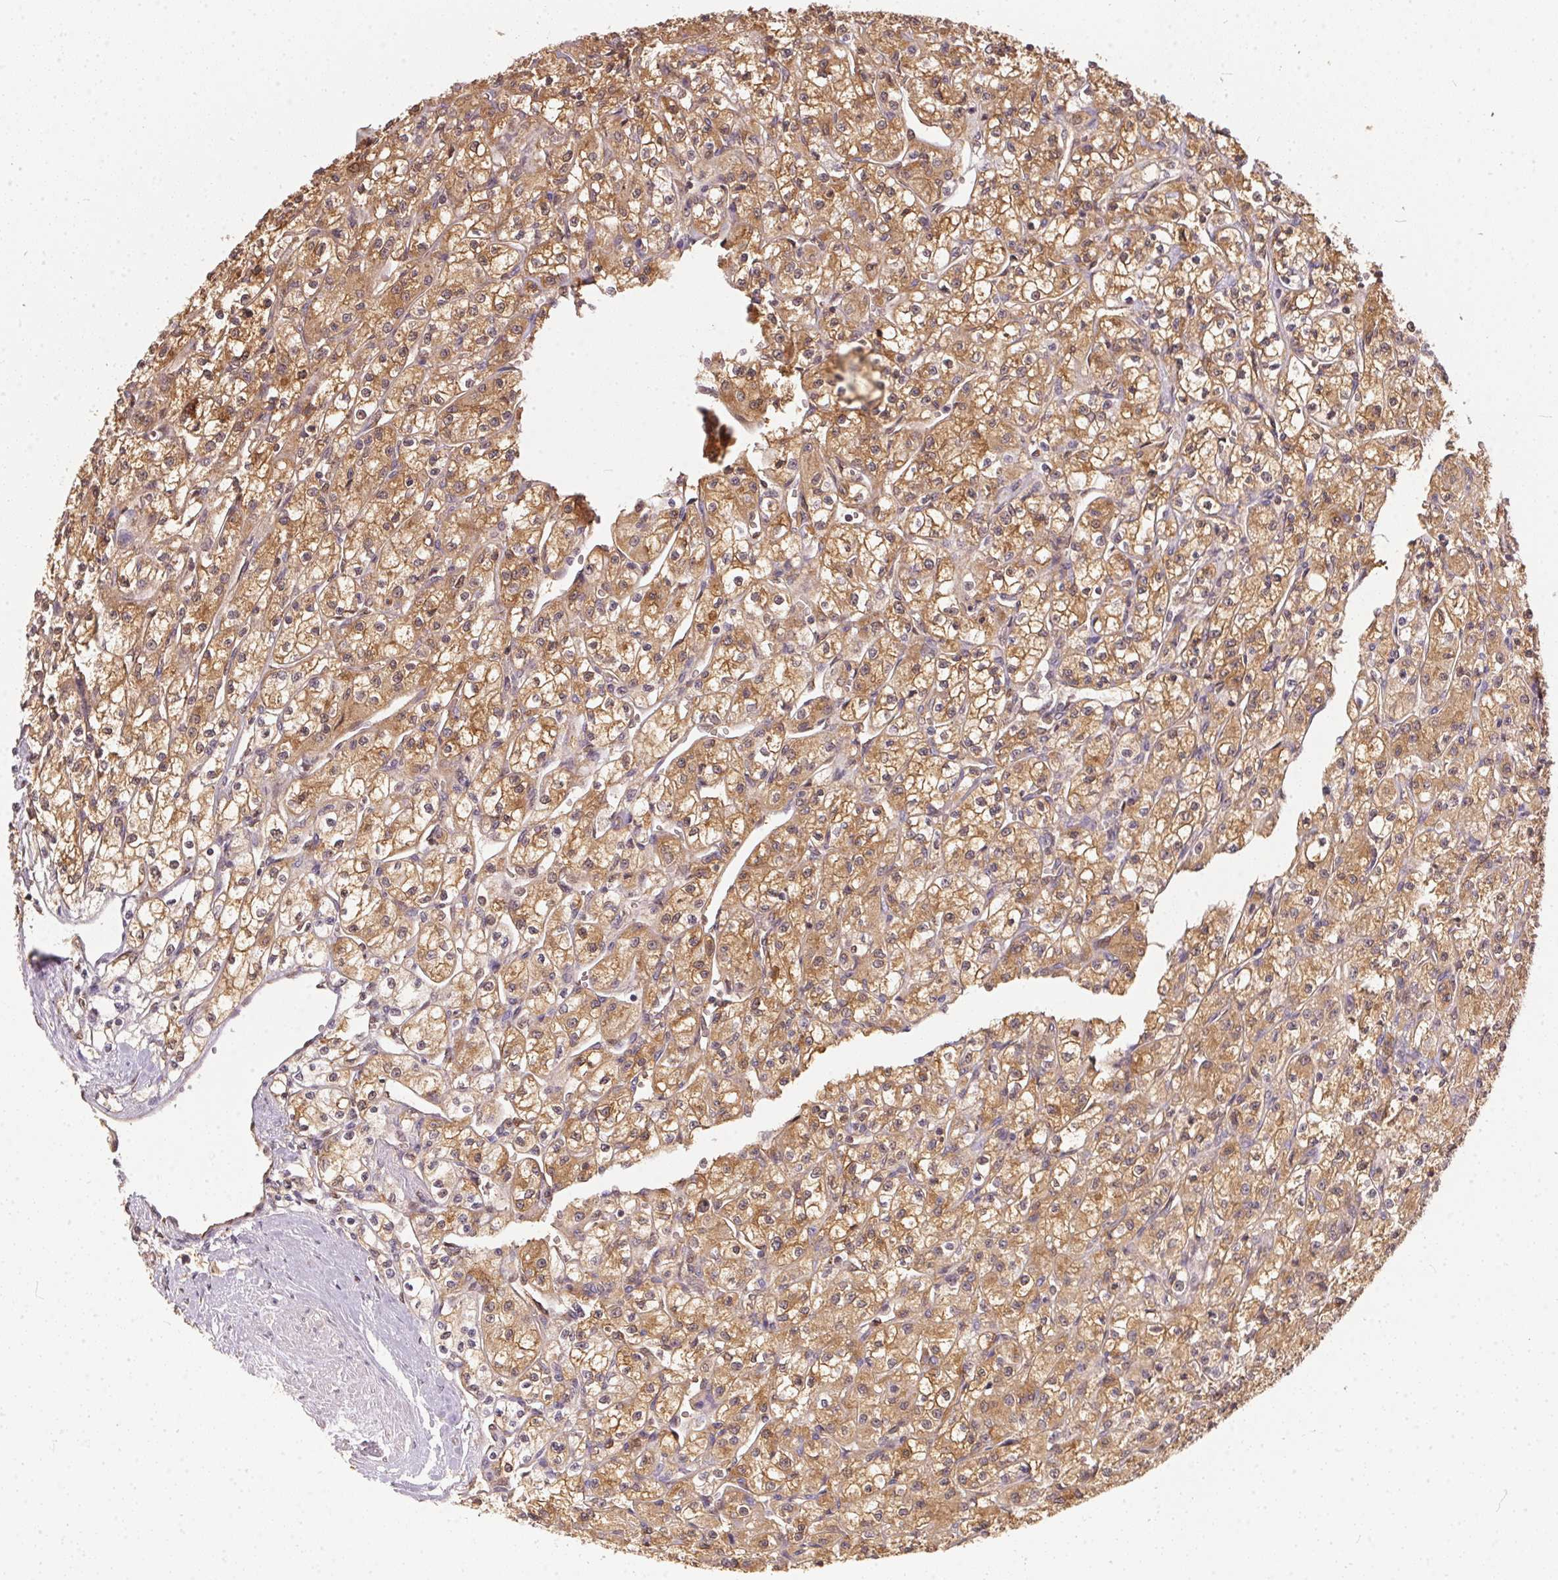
{"staining": {"intensity": "moderate", "quantity": ">75%", "location": "cytoplasmic/membranous"}, "tissue": "renal cancer", "cell_type": "Tumor cells", "image_type": "cancer", "snomed": [{"axis": "morphology", "description": "Adenocarcinoma, NOS"}, {"axis": "topography", "description": "Kidney"}], "caption": "Moderate cytoplasmic/membranous expression is present in approximately >75% of tumor cells in adenocarcinoma (renal).", "gene": "BLMH", "patient": {"sex": "female", "age": 70}}